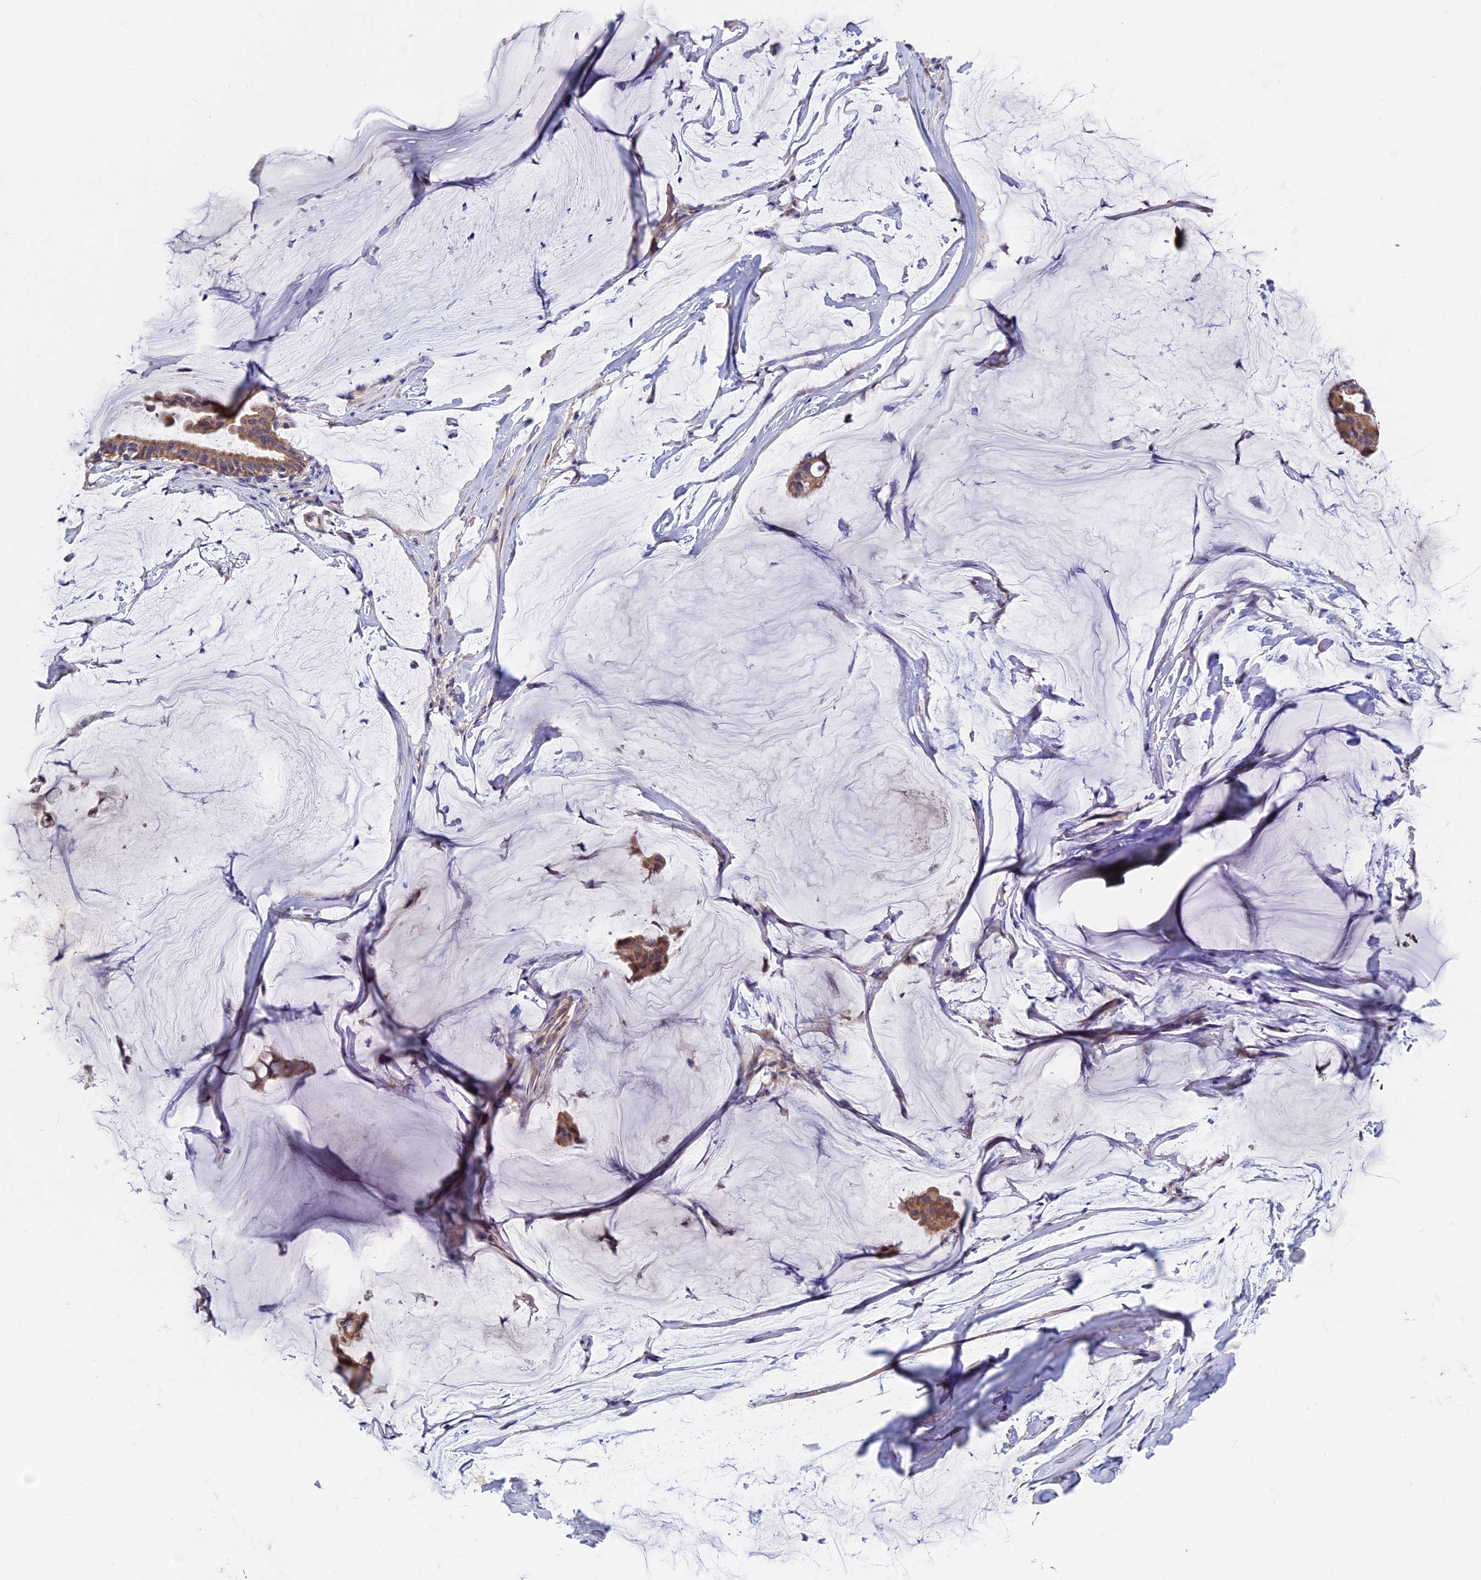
{"staining": {"intensity": "moderate", "quantity": ">75%", "location": "cytoplasmic/membranous"}, "tissue": "ovarian cancer", "cell_type": "Tumor cells", "image_type": "cancer", "snomed": [{"axis": "morphology", "description": "Cystadenocarcinoma, mucinous, NOS"}, {"axis": "topography", "description": "Ovary"}], "caption": "Mucinous cystadenocarcinoma (ovarian) was stained to show a protein in brown. There is medium levels of moderate cytoplasmic/membranous expression in about >75% of tumor cells. The staining was performed using DAB (3,3'-diaminobenzidine), with brown indicating positive protein expression. Nuclei are stained blue with hematoxylin.", "gene": "ETFDH", "patient": {"sex": "female", "age": 73}}